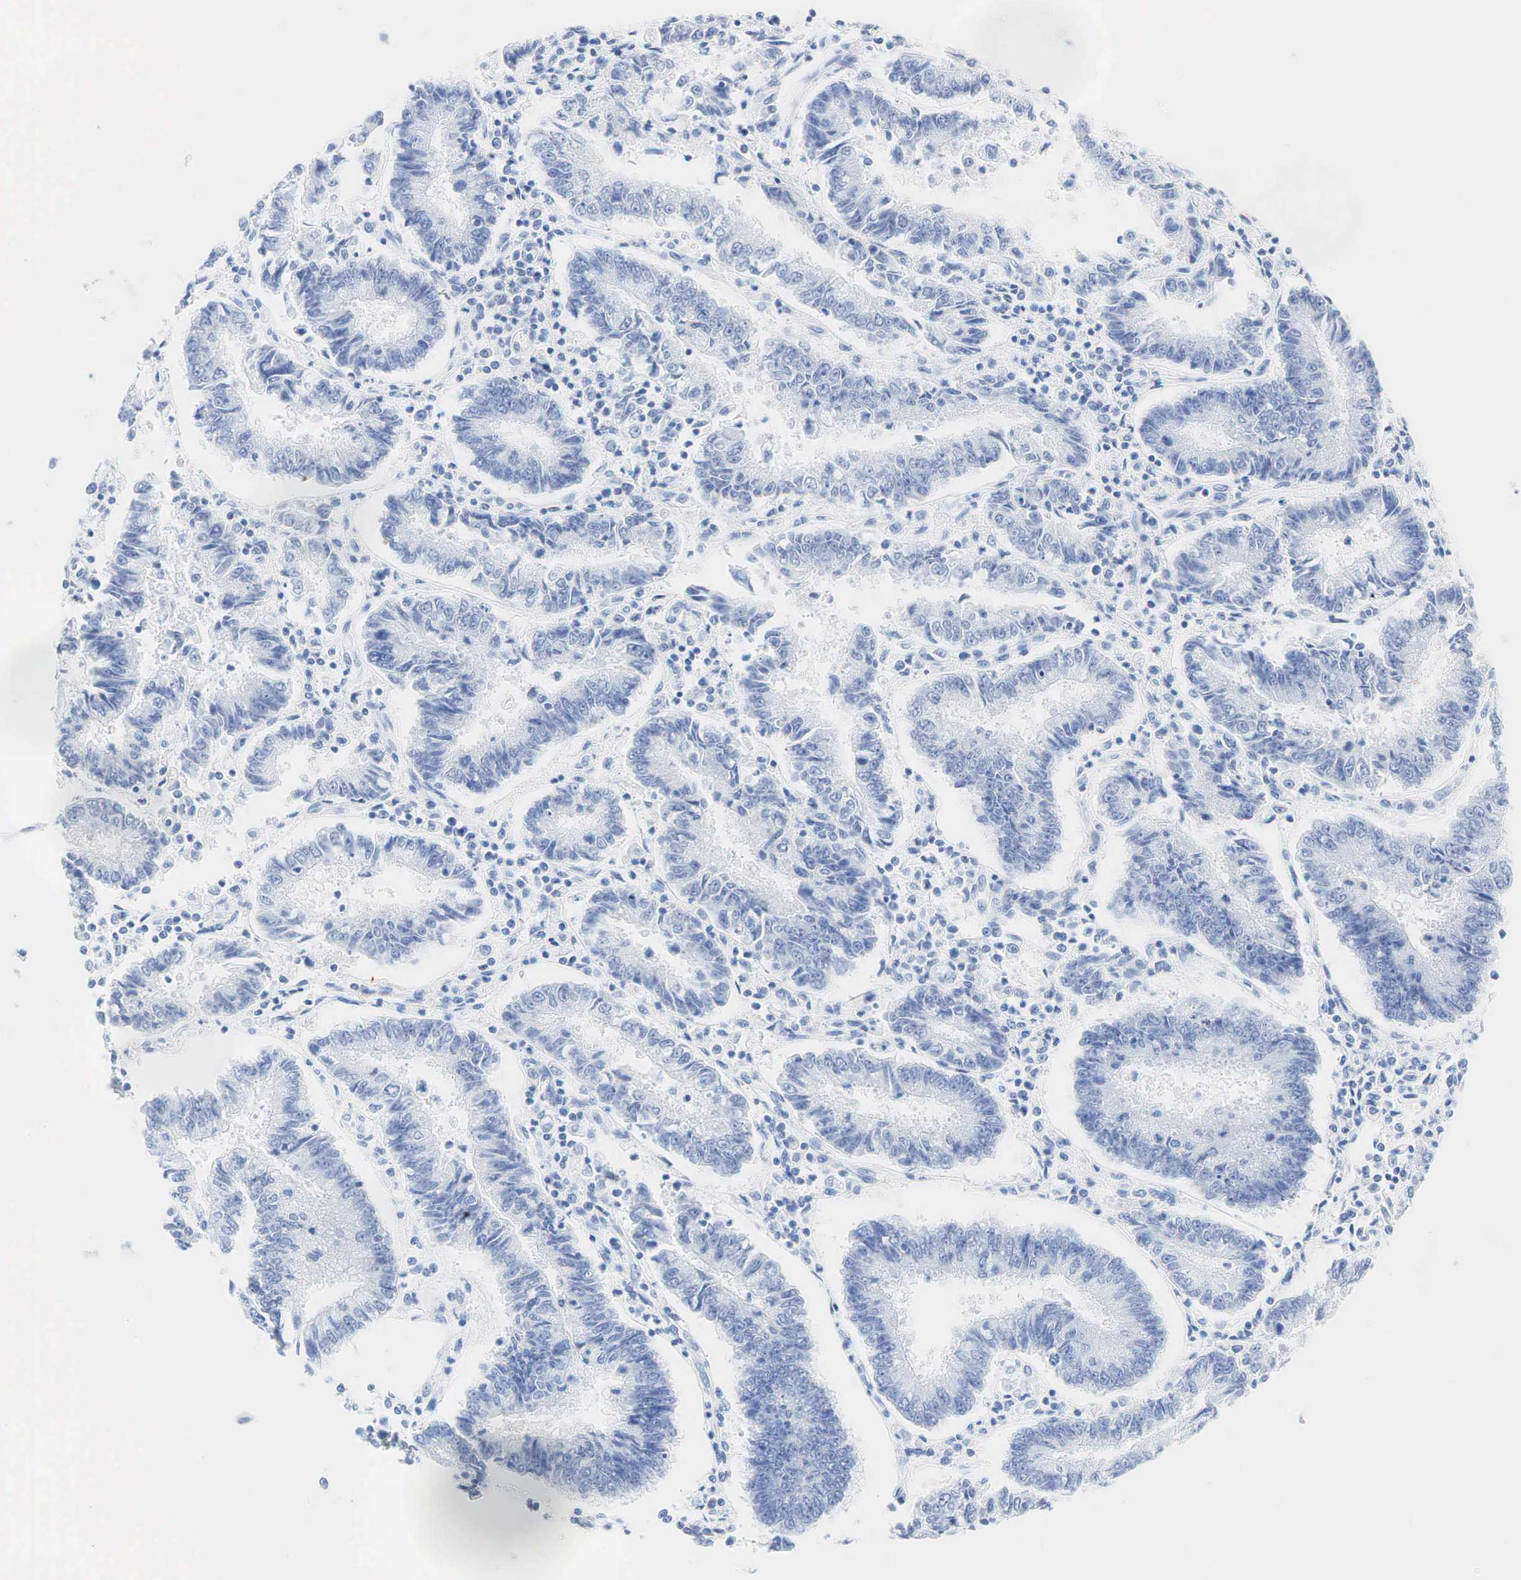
{"staining": {"intensity": "negative", "quantity": "none", "location": "none"}, "tissue": "endometrial cancer", "cell_type": "Tumor cells", "image_type": "cancer", "snomed": [{"axis": "morphology", "description": "Adenocarcinoma, NOS"}, {"axis": "topography", "description": "Endometrium"}], "caption": "Tumor cells are negative for brown protein staining in adenocarcinoma (endometrial).", "gene": "INHA", "patient": {"sex": "female", "age": 75}}